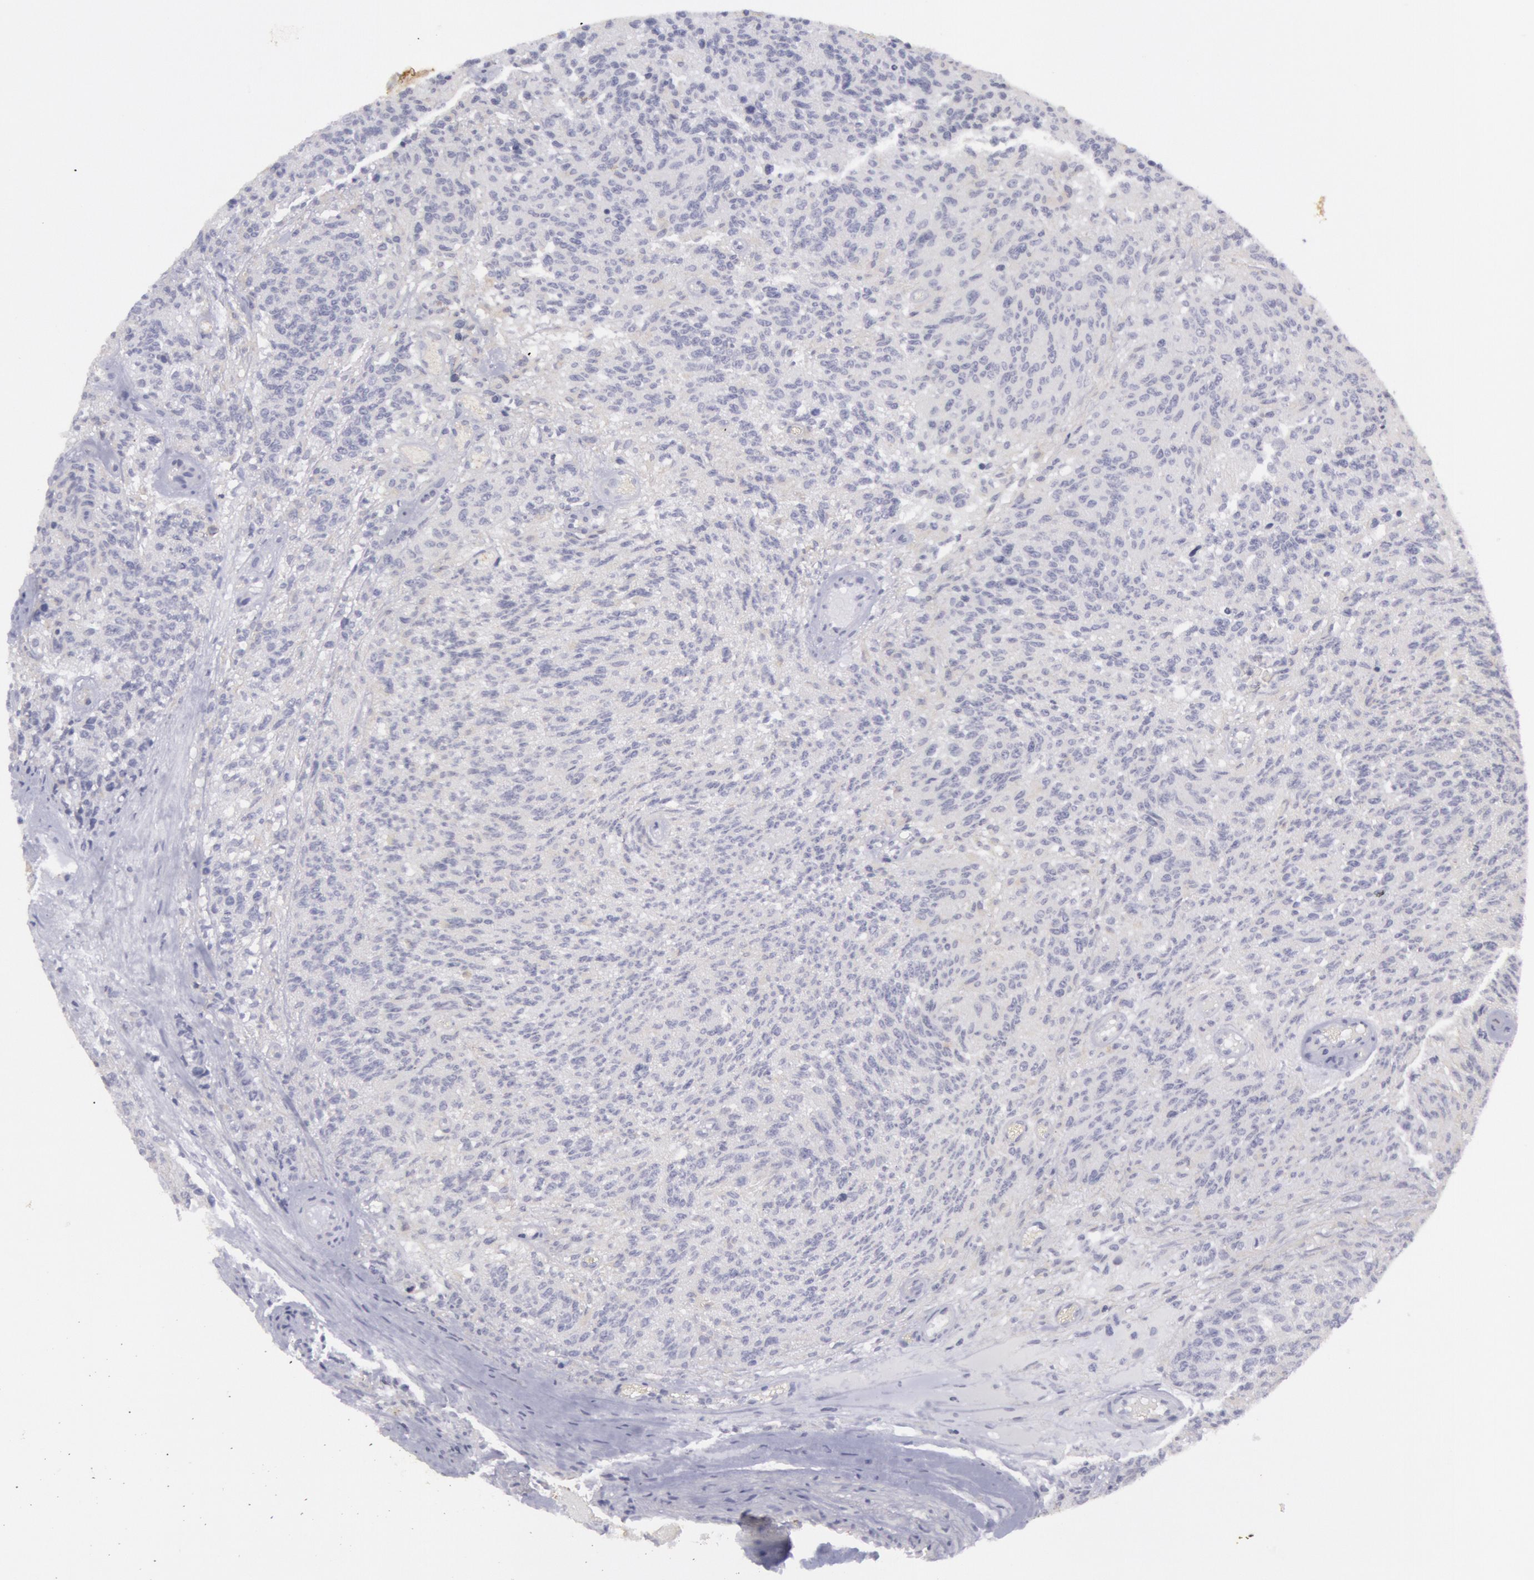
{"staining": {"intensity": "moderate", "quantity": "25%-75%", "location": "cytoplasmic/membranous"}, "tissue": "glioma", "cell_type": "Tumor cells", "image_type": "cancer", "snomed": [{"axis": "morphology", "description": "Glioma, malignant, High grade"}, {"axis": "topography", "description": "Brain"}], "caption": "Malignant glioma (high-grade) tissue exhibits moderate cytoplasmic/membranous positivity in approximately 25%-75% of tumor cells The staining is performed using DAB (3,3'-diaminobenzidine) brown chromogen to label protein expression. The nuclei are counter-stained blue using hematoxylin.", "gene": "IKBKB", "patient": {"sex": "male", "age": 36}}